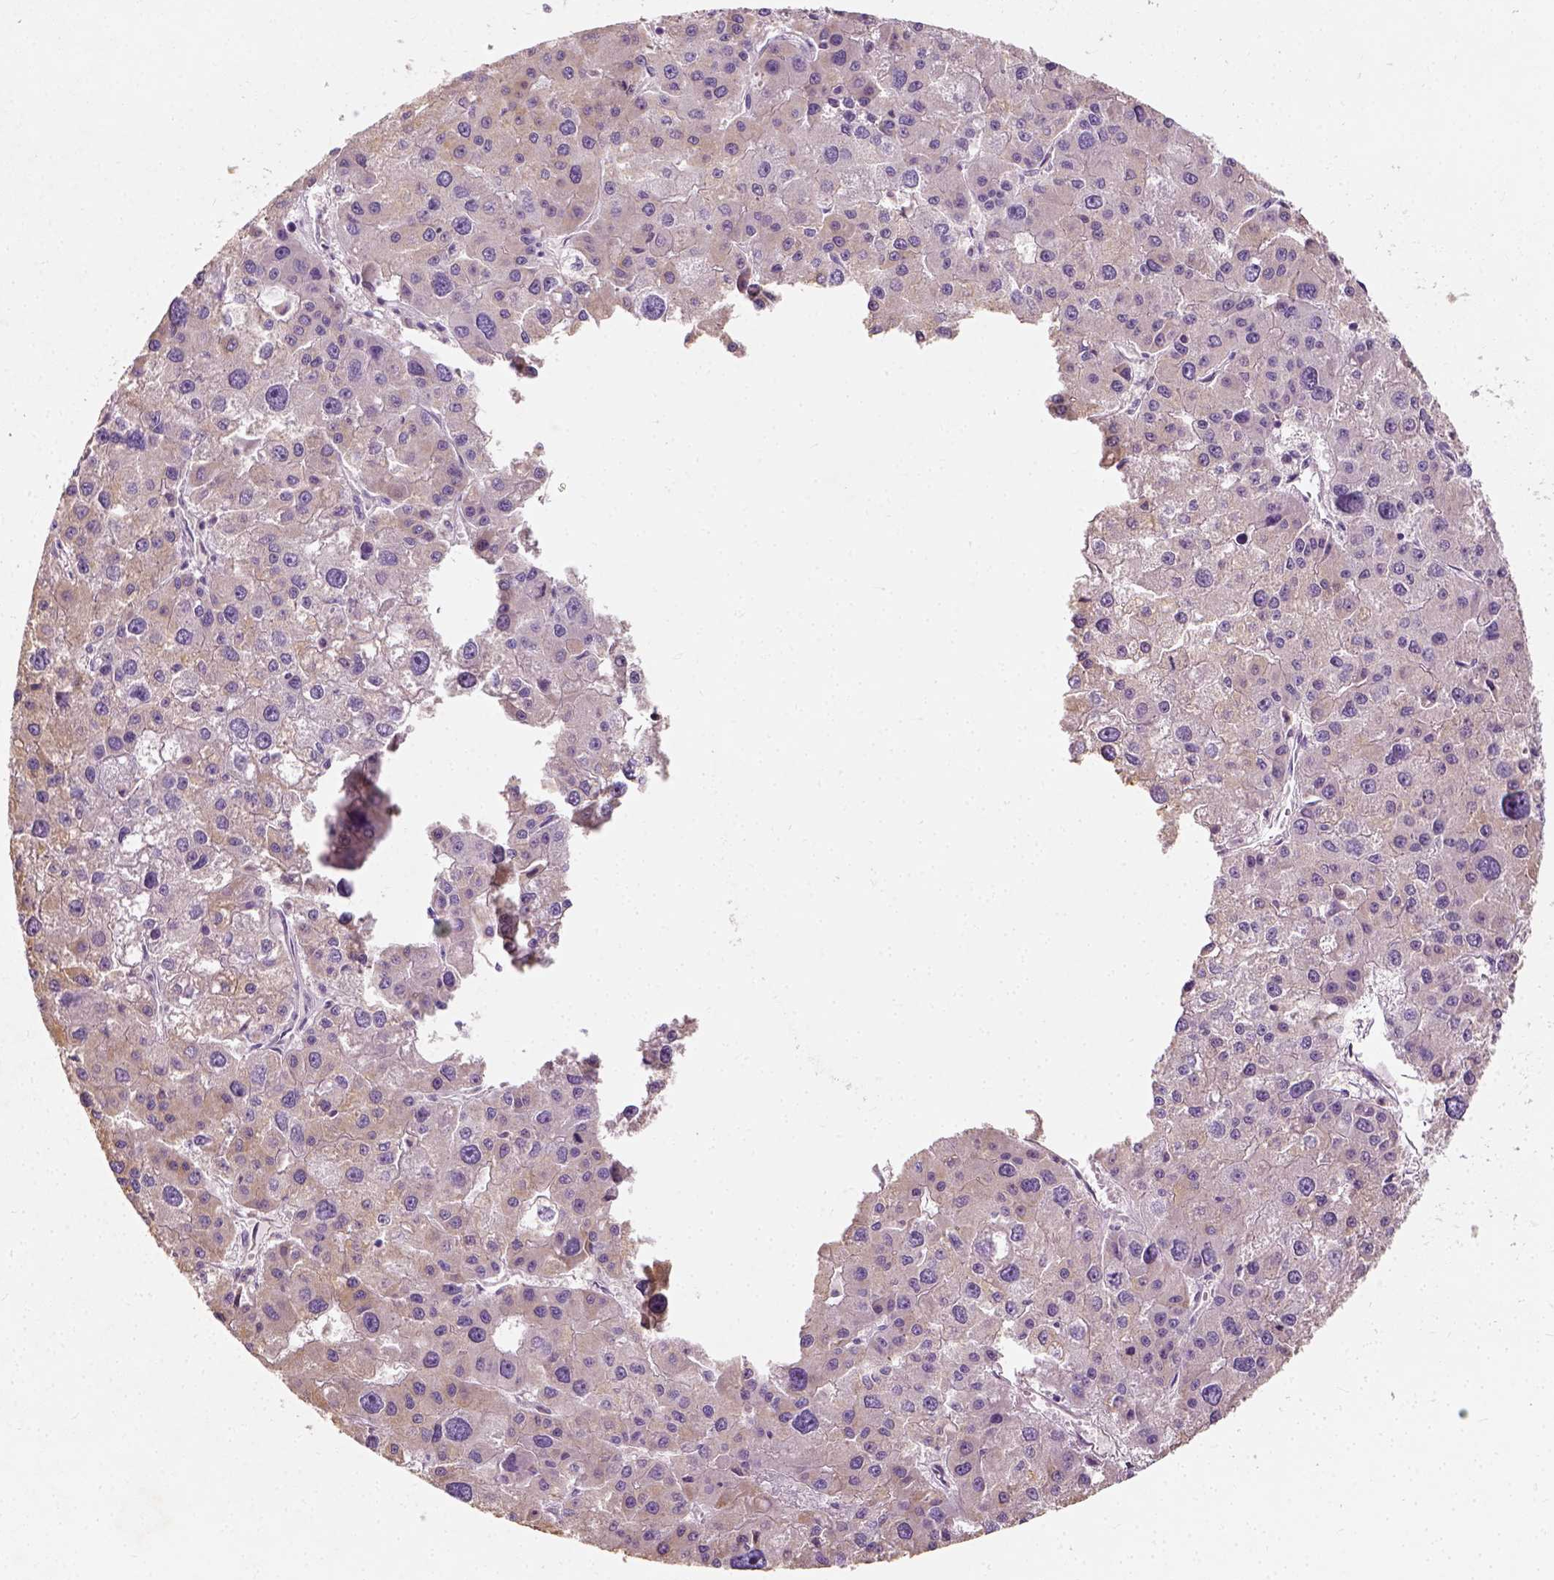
{"staining": {"intensity": "negative", "quantity": "none", "location": "none"}, "tissue": "liver cancer", "cell_type": "Tumor cells", "image_type": "cancer", "snomed": [{"axis": "morphology", "description": "Carcinoma, Hepatocellular, NOS"}, {"axis": "topography", "description": "Liver"}], "caption": "Tumor cells are negative for brown protein staining in hepatocellular carcinoma (liver).", "gene": "DHCR24", "patient": {"sex": "male", "age": 73}}